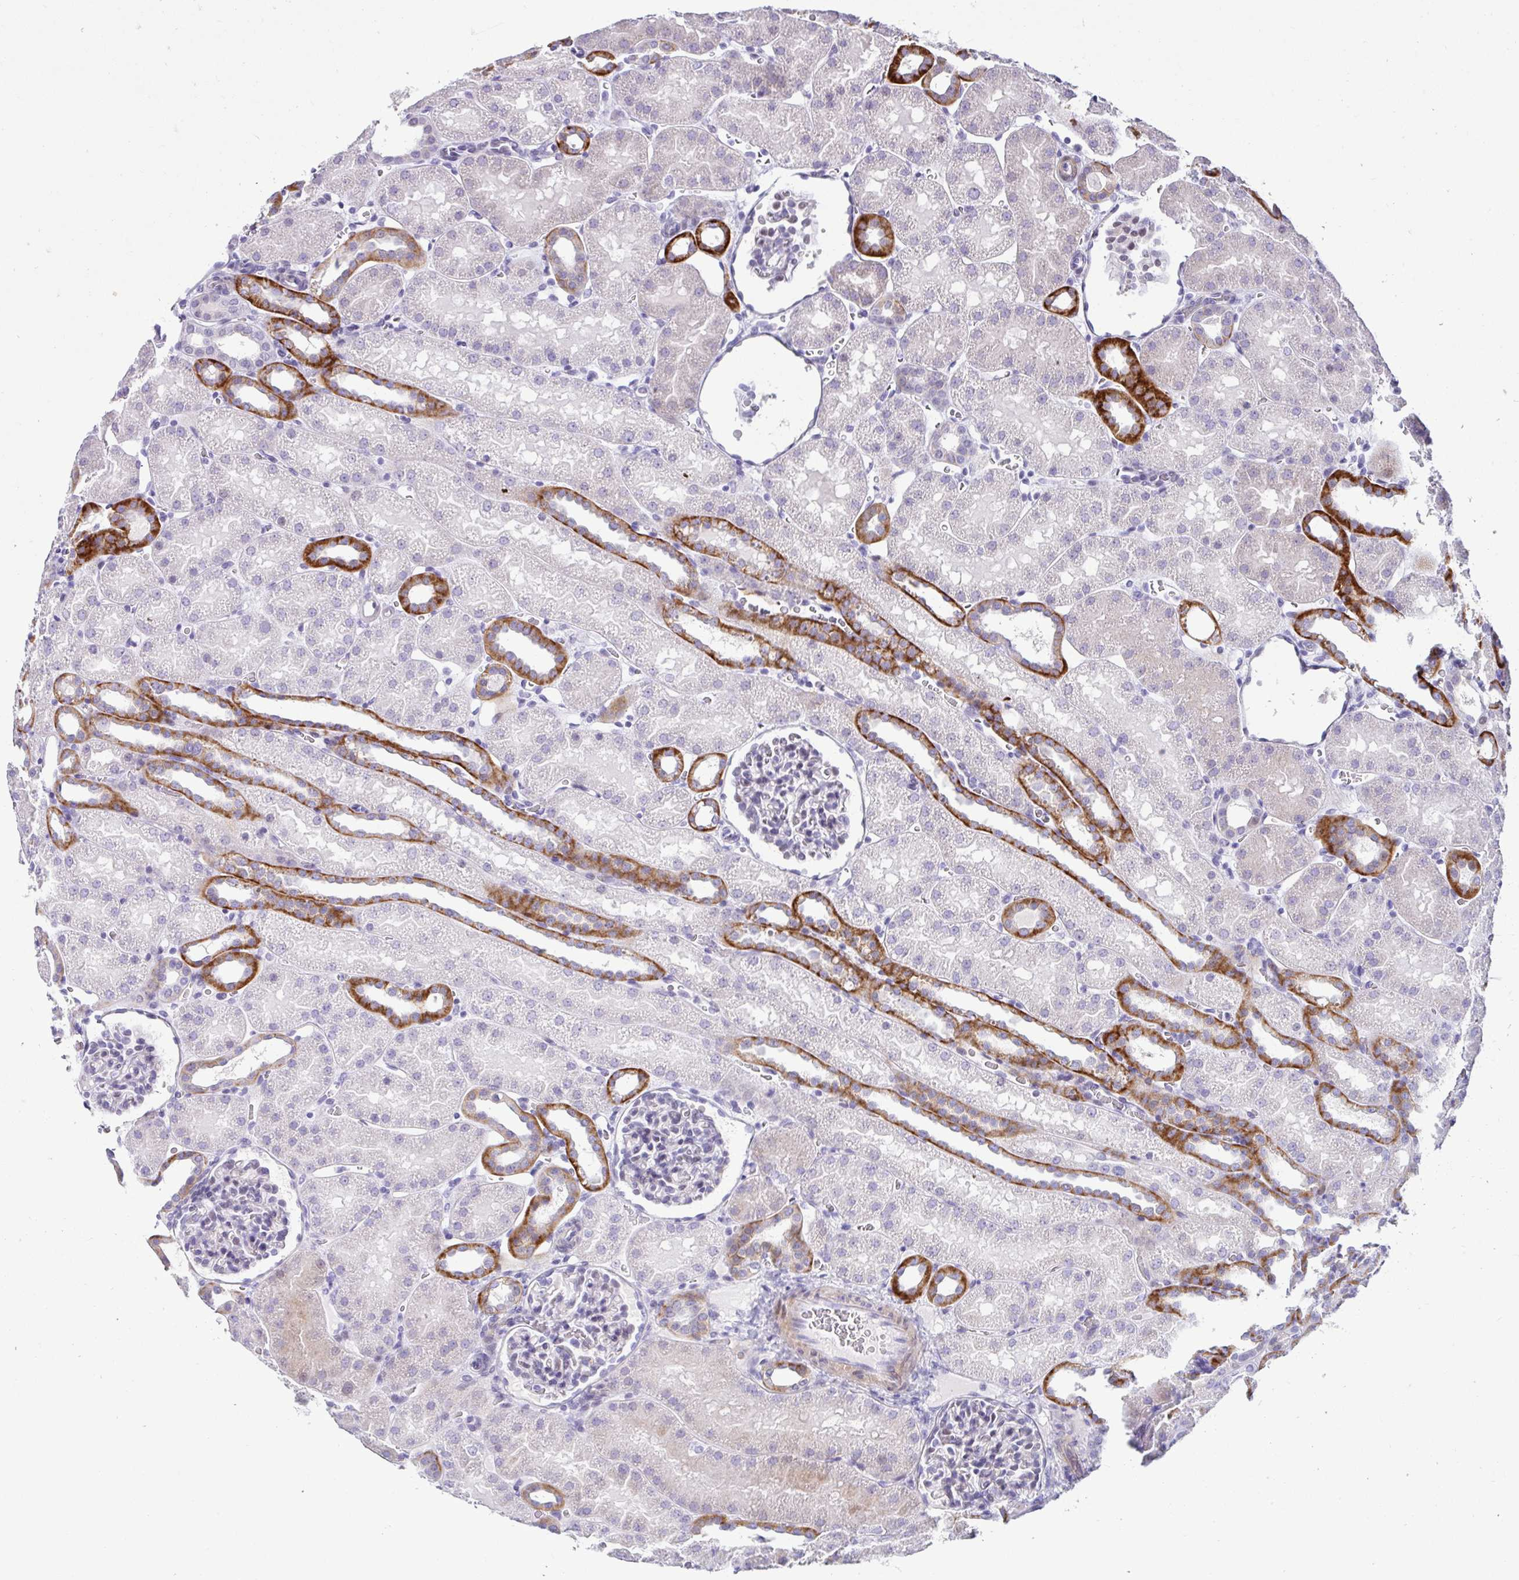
{"staining": {"intensity": "negative", "quantity": "none", "location": "none"}, "tissue": "kidney", "cell_type": "Cells in glomeruli", "image_type": "normal", "snomed": [{"axis": "morphology", "description": "Normal tissue, NOS"}, {"axis": "topography", "description": "Kidney"}], "caption": "An immunohistochemistry photomicrograph of unremarkable kidney is shown. There is no staining in cells in glomeruli of kidney. (DAB immunohistochemistry (IHC) with hematoxylin counter stain).", "gene": "NHLH2", "patient": {"sex": "male", "age": 2}}